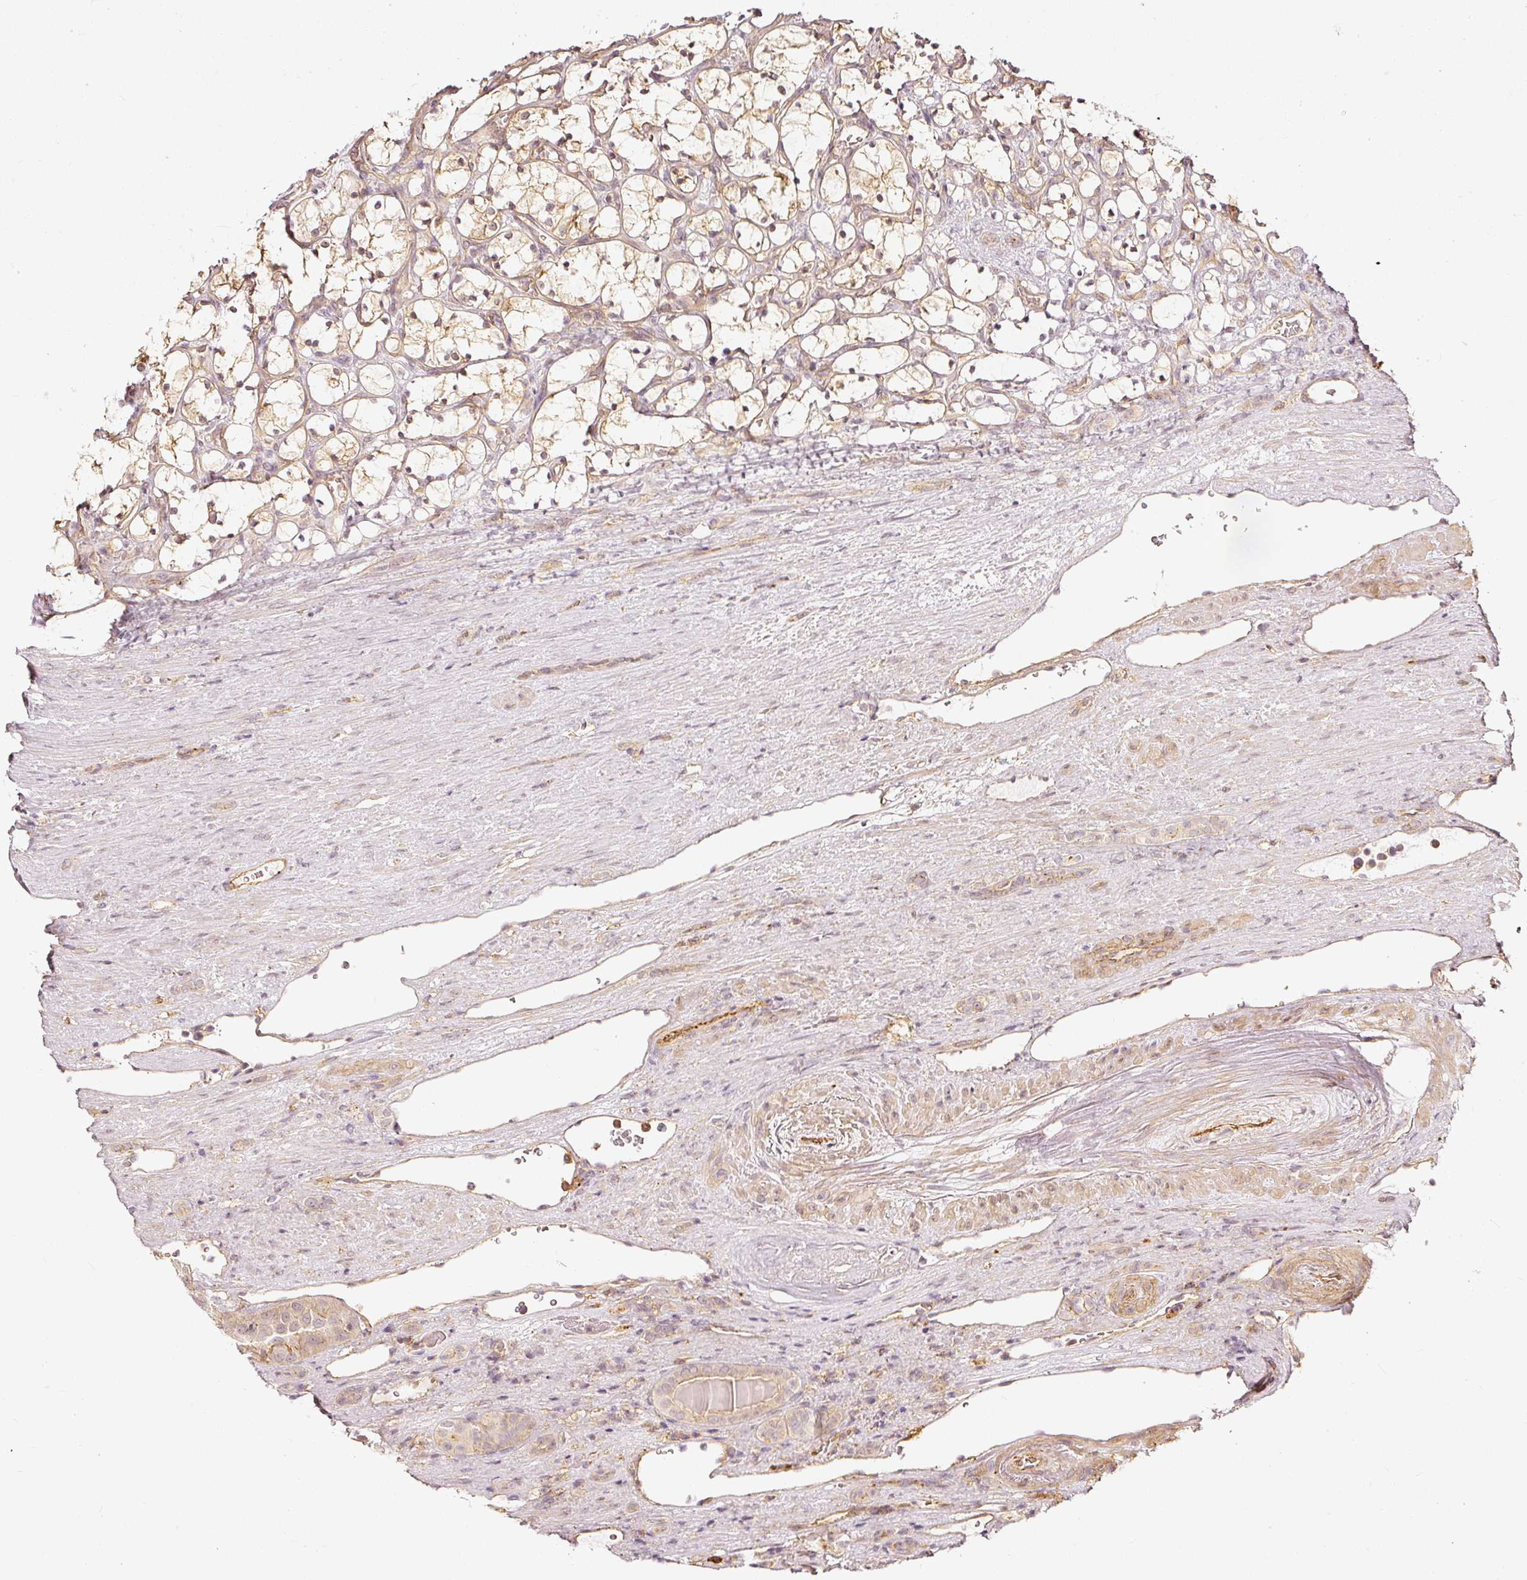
{"staining": {"intensity": "weak", "quantity": "25%-75%", "location": "cytoplasmic/membranous"}, "tissue": "renal cancer", "cell_type": "Tumor cells", "image_type": "cancer", "snomed": [{"axis": "morphology", "description": "Adenocarcinoma, NOS"}, {"axis": "topography", "description": "Kidney"}], "caption": "Weak cytoplasmic/membranous positivity is appreciated in about 25%-75% of tumor cells in adenocarcinoma (renal).", "gene": "DRD2", "patient": {"sex": "female", "age": 69}}